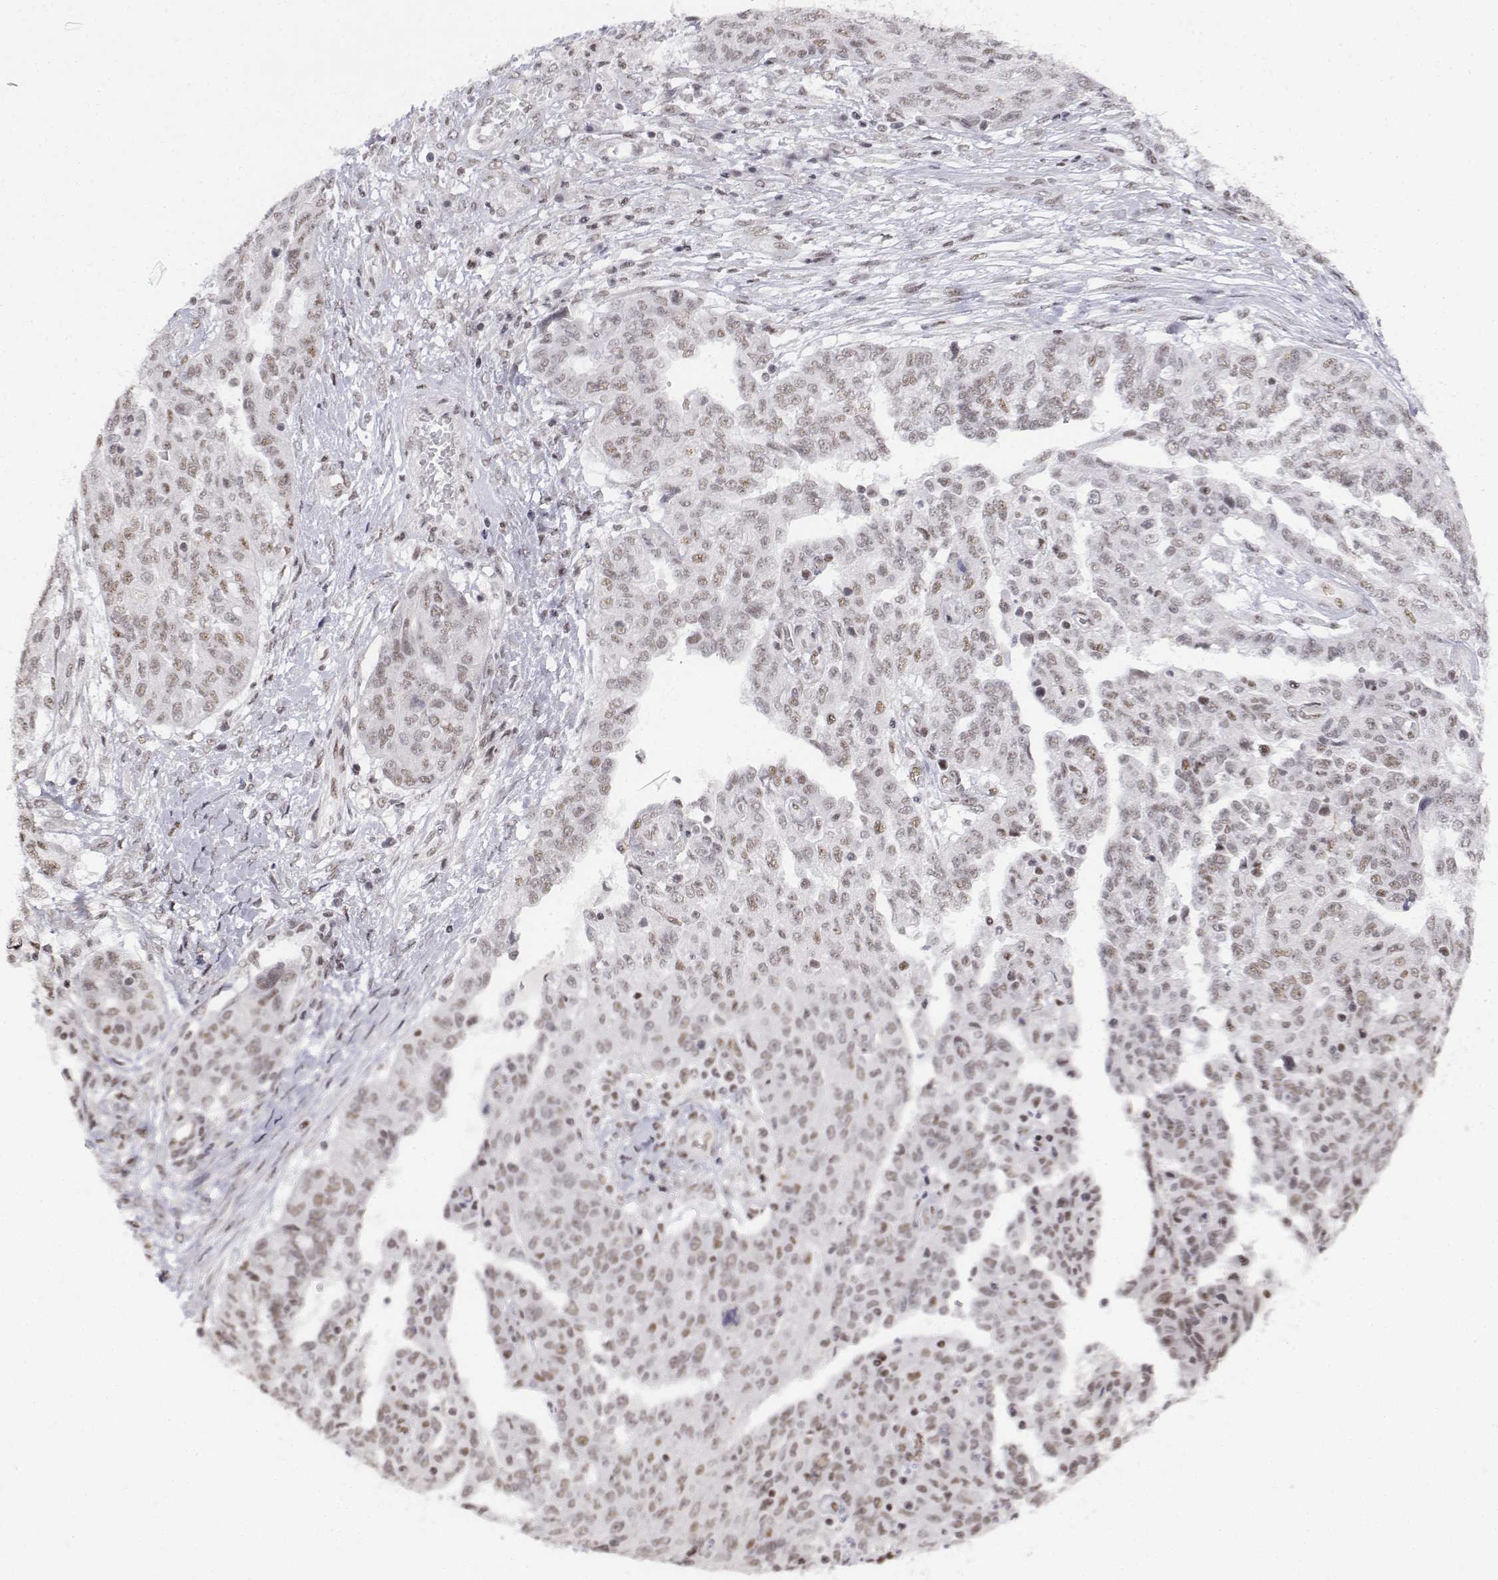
{"staining": {"intensity": "weak", "quantity": ">75%", "location": "nuclear"}, "tissue": "ovarian cancer", "cell_type": "Tumor cells", "image_type": "cancer", "snomed": [{"axis": "morphology", "description": "Cystadenocarcinoma, serous, NOS"}, {"axis": "topography", "description": "Ovary"}], "caption": "Approximately >75% of tumor cells in ovarian cancer show weak nuclear protein positivity as visualized by brown immunohistochemical staining.", "gene": "SETD1A", "patient": {"sex": "female", "age": 67}}